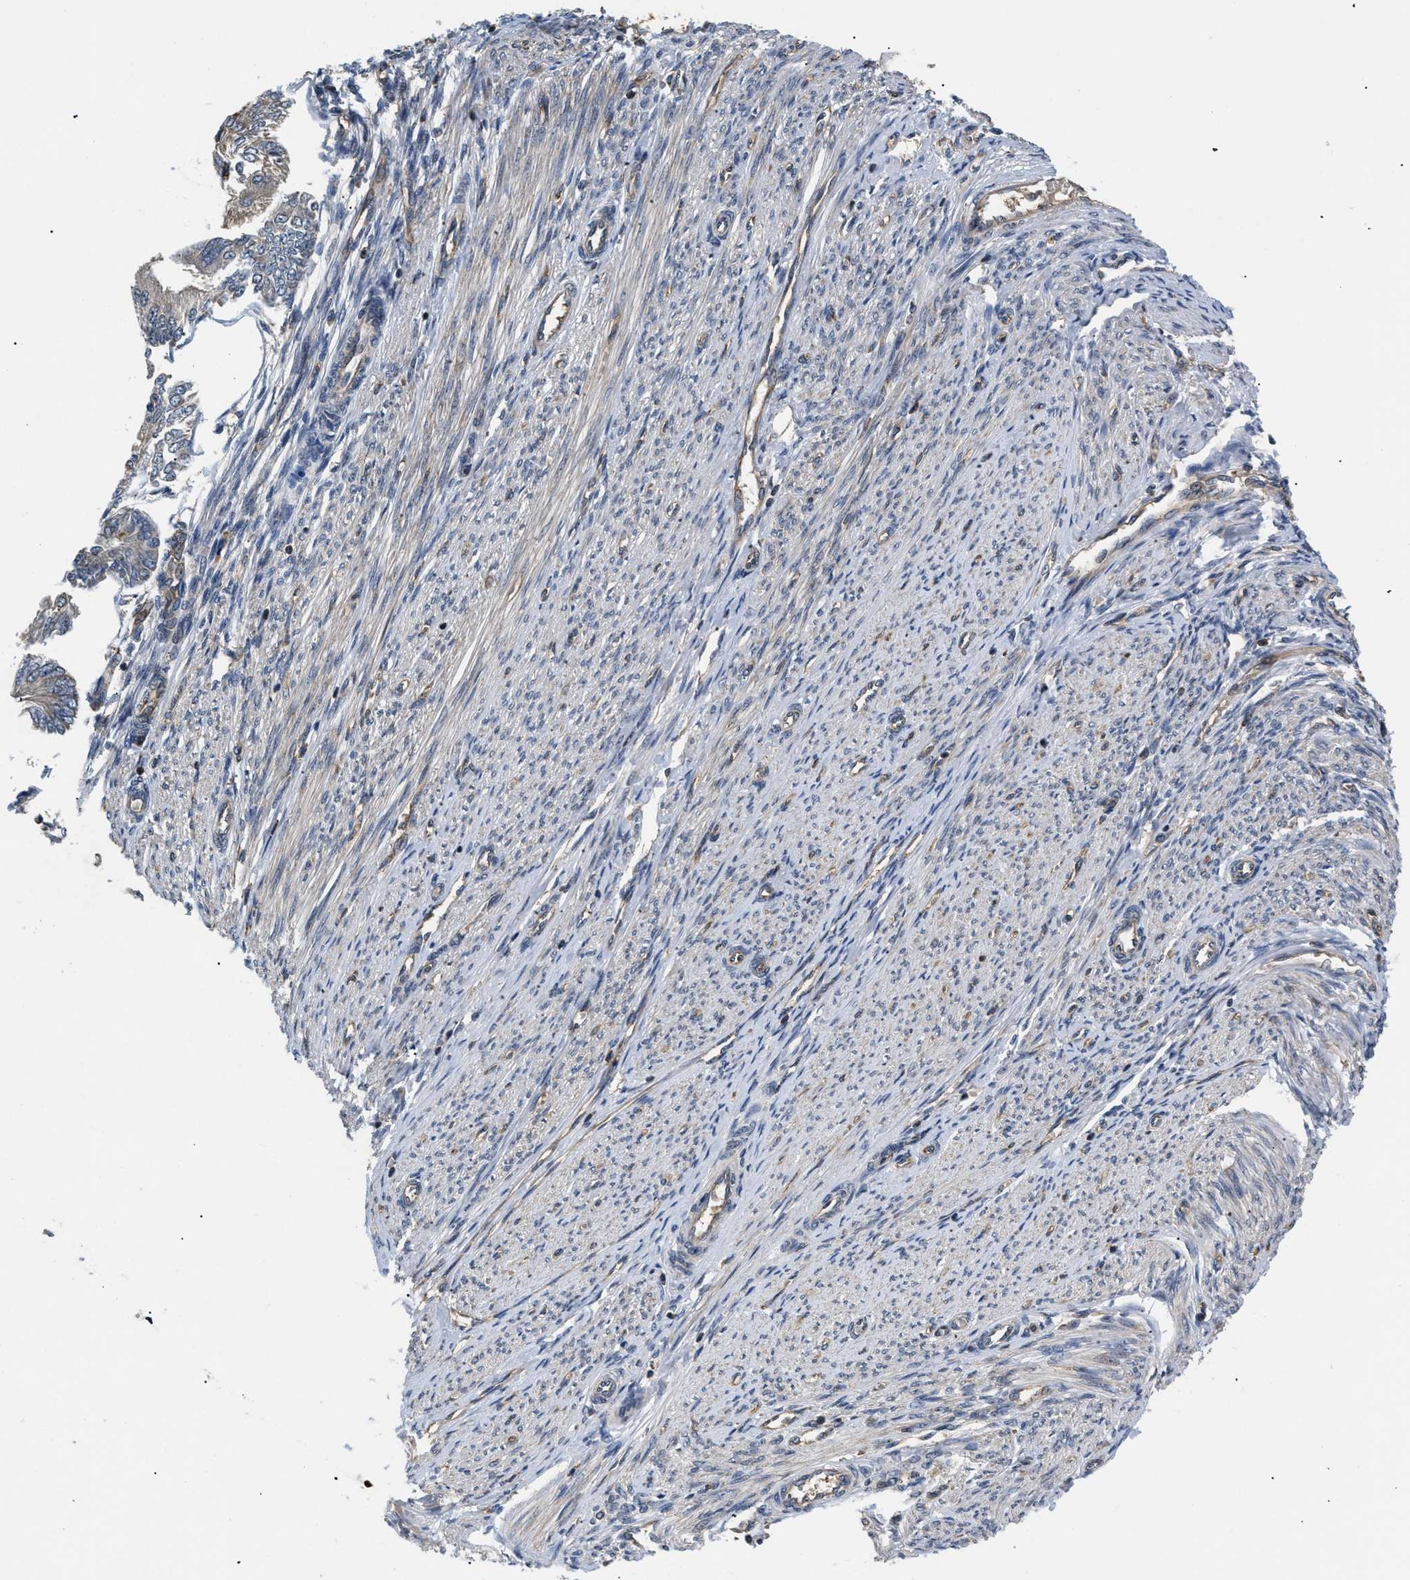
{"staining": {"intensity": "weak", "quantity": "<25%", "location": "cytoplasmic/membranous"}, "tissue": "endometrial cancer", "cell_type": "Tumor cells", "image_type": "cancer", "snomed": [{"axis": "morphology", "description": "Adenocarcinoma, NOS"}, {"axis": "topography", "description": "Endometrium"}], "caption": "A histopathology image of adenocarcinoma (endometrial) stained for a protein displays no brown staining in tumor cells. The staining was performed using DAB (3,3'-diaminobenzidine) to visualize the protein expression in brown, while the nuclei were stained in blue with hematoxylin (Magnification: 20x).", "gene": "HMGCR", "patient": {"sex": "female", "age": 58}}